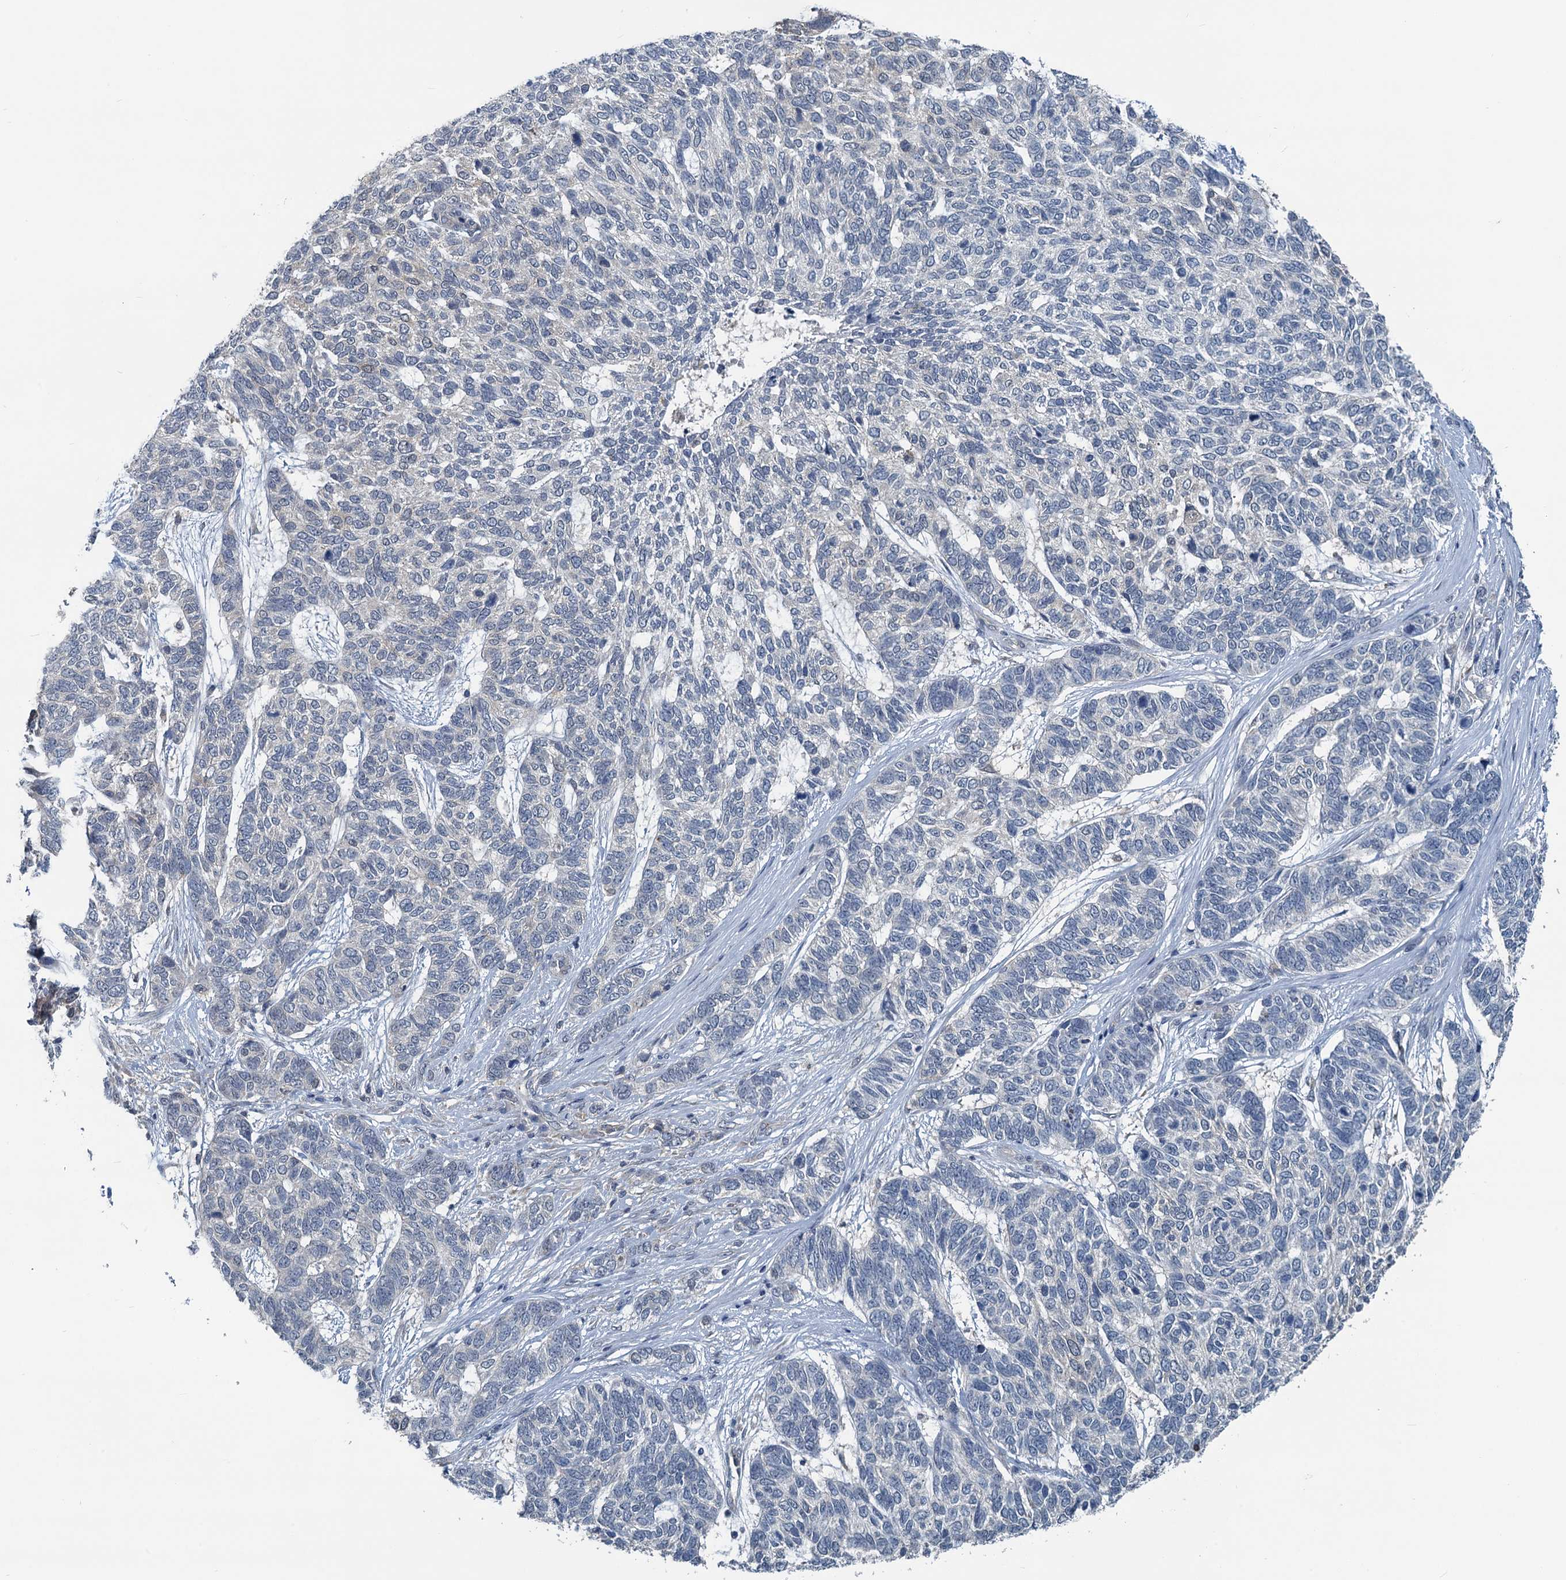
{"staining": {"intensity": "negative", "quantity": "none", "location": "none"}, "tissue": "skin cancer", "cell_type": "Tumor cells", "image_type": "cancer", "snomed": [{"axis": "morphology", "description": "Basal cell carcinoma"}, {"axis": "topography", "description": "Skin"}], "caption": "Basal cell carcinoma (skin) was stained to show a protein in brown. There is no significant staining in tumor cells.", "gene": "GCLM", "patient": {"sex": "female", "age": 65}}